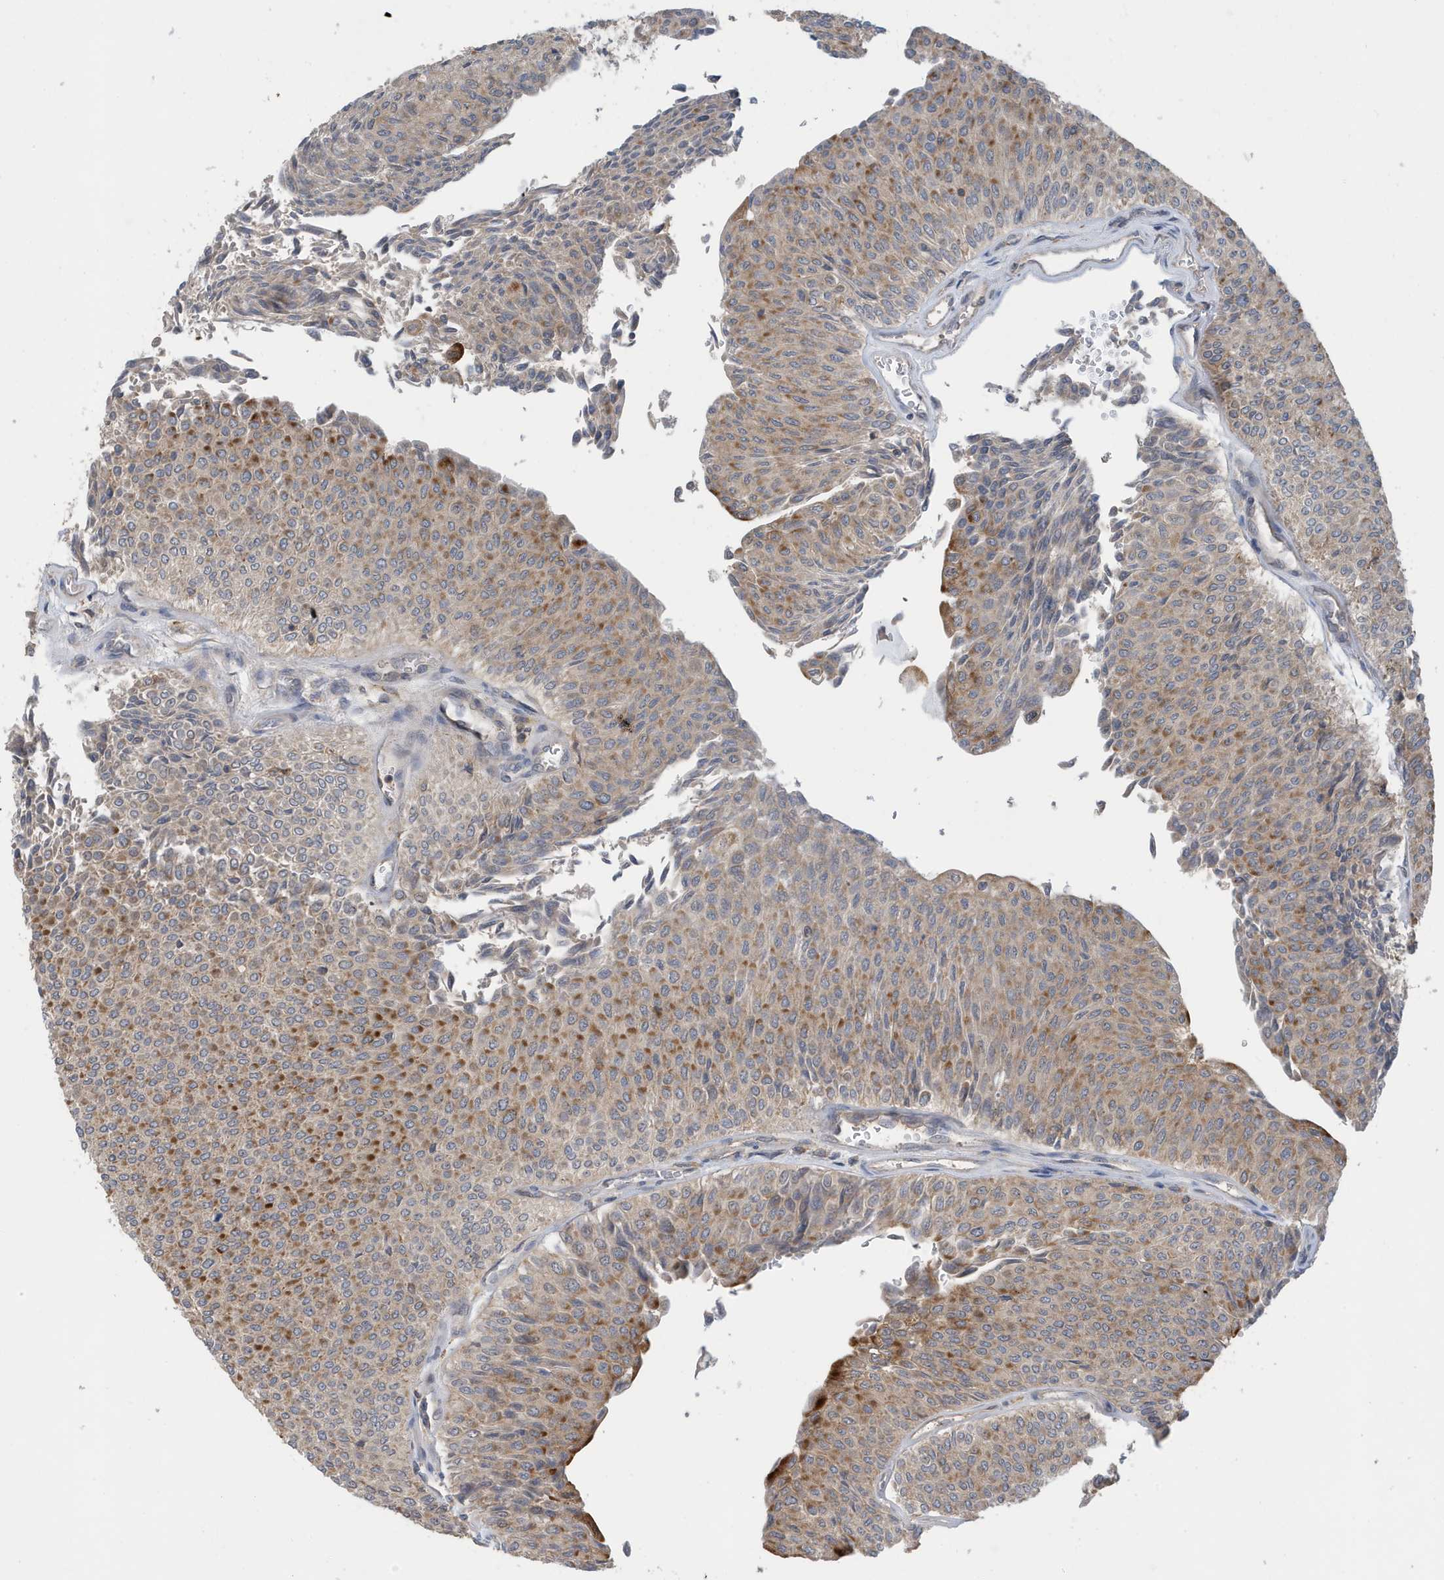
{"staining": {"intensity": "moderate", "quantity": ">75%", "location": "cytoplasmic/membranous"}, "tissue": "urothelial cancer", "cell_type": "Tumor cells", "image_type": "cancer", "snomed": [{"axis": "morphology", "description": "Urothelial carcinoma, Low grade"}, {"axis": "topography", "description": "Urinary bladder"}], "caption": "The immunohistochemical stain labels moderate cytoplasmic/membranous expression in tumor cells of urothelial carcinoma (low-grade) tissue.", "gene": "NSUN3", "patient": {"sex": "male", "age": 78}}